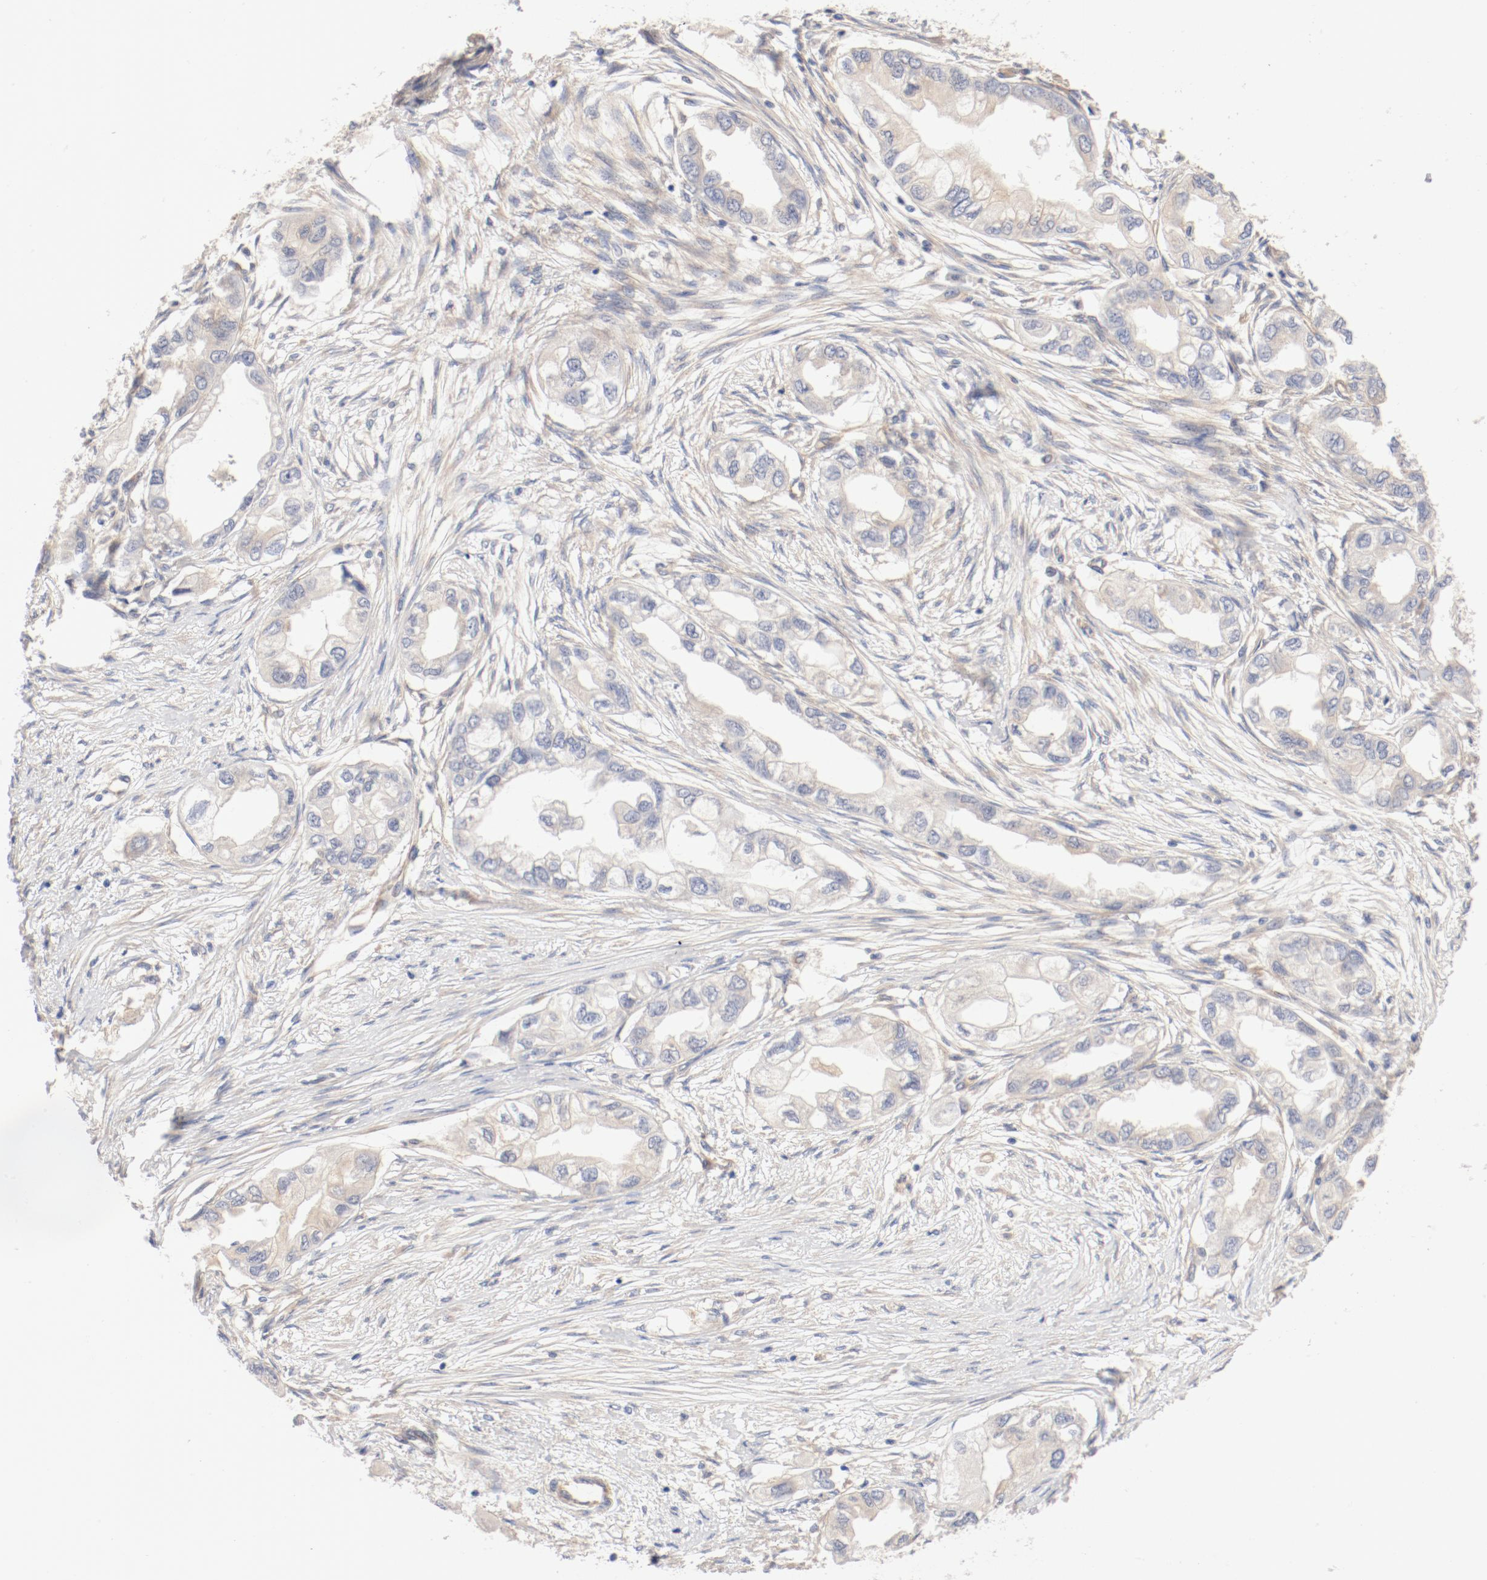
{"staining": {"intensity": "negative", "quantity": "none", "location": "none"}, "tissue": "endometrial cancer", "cell_type": "Tumor cells", "image_type": "cancer", "snomed": [{"axis": "morphology", "description": "Adenocarcinoma, NOS"}, {"axis": "topography", "description": "Endometrium"}], "caption": "Immunohistochemical staining of human adenocarcinoma (endometrial) exhibits no significant staining in tumor cells. (DAB immunohistochemistry visualized using brightfield microscopy, high magnification).", "gene": "DYNC1H1", "patient": {"sex": "female", "age": 67}}